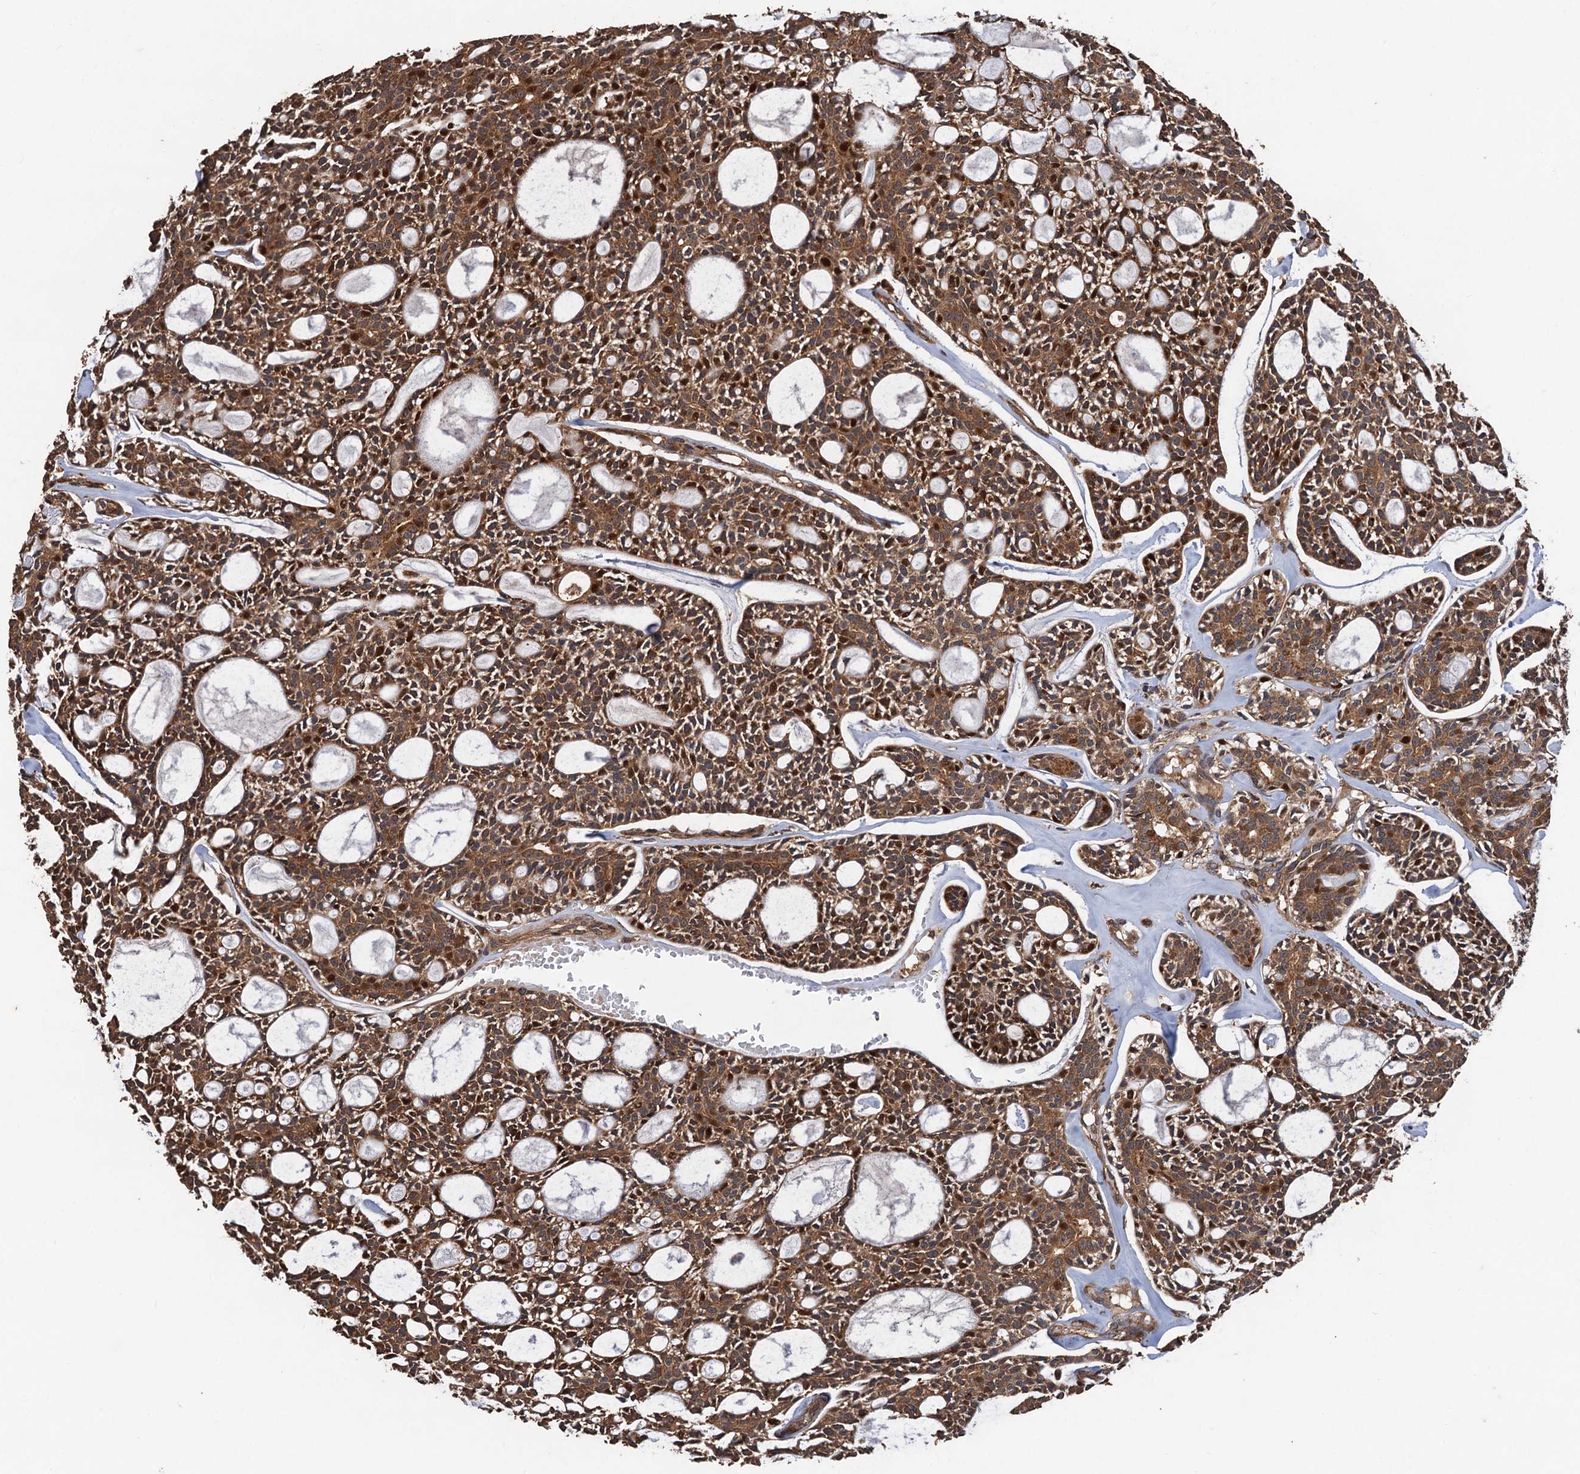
{"staining": {"intensity": "moderate", "quantity": ">75%", "location": "cytoplasmic/membranous"}, "tissue": "head and neck cancer", "cell_type": "Tumor cells", "image_type": "cancer", "snomed": [{"axis": "morphology", "description": "Adenocarcinoma, NOS"}, {"axis": "topography", "description": "Salivary gland"}, {"axis": "topography", "description": "Head-Neck"}], "caption": "The histopathology image displays a brown stain indicating the presence of a protein in the cytoplasmic/membranous of tumor cells in head and neck cancer.", "gene": "TMEM39B", "patient": {"sex": "male", "age": 55}}